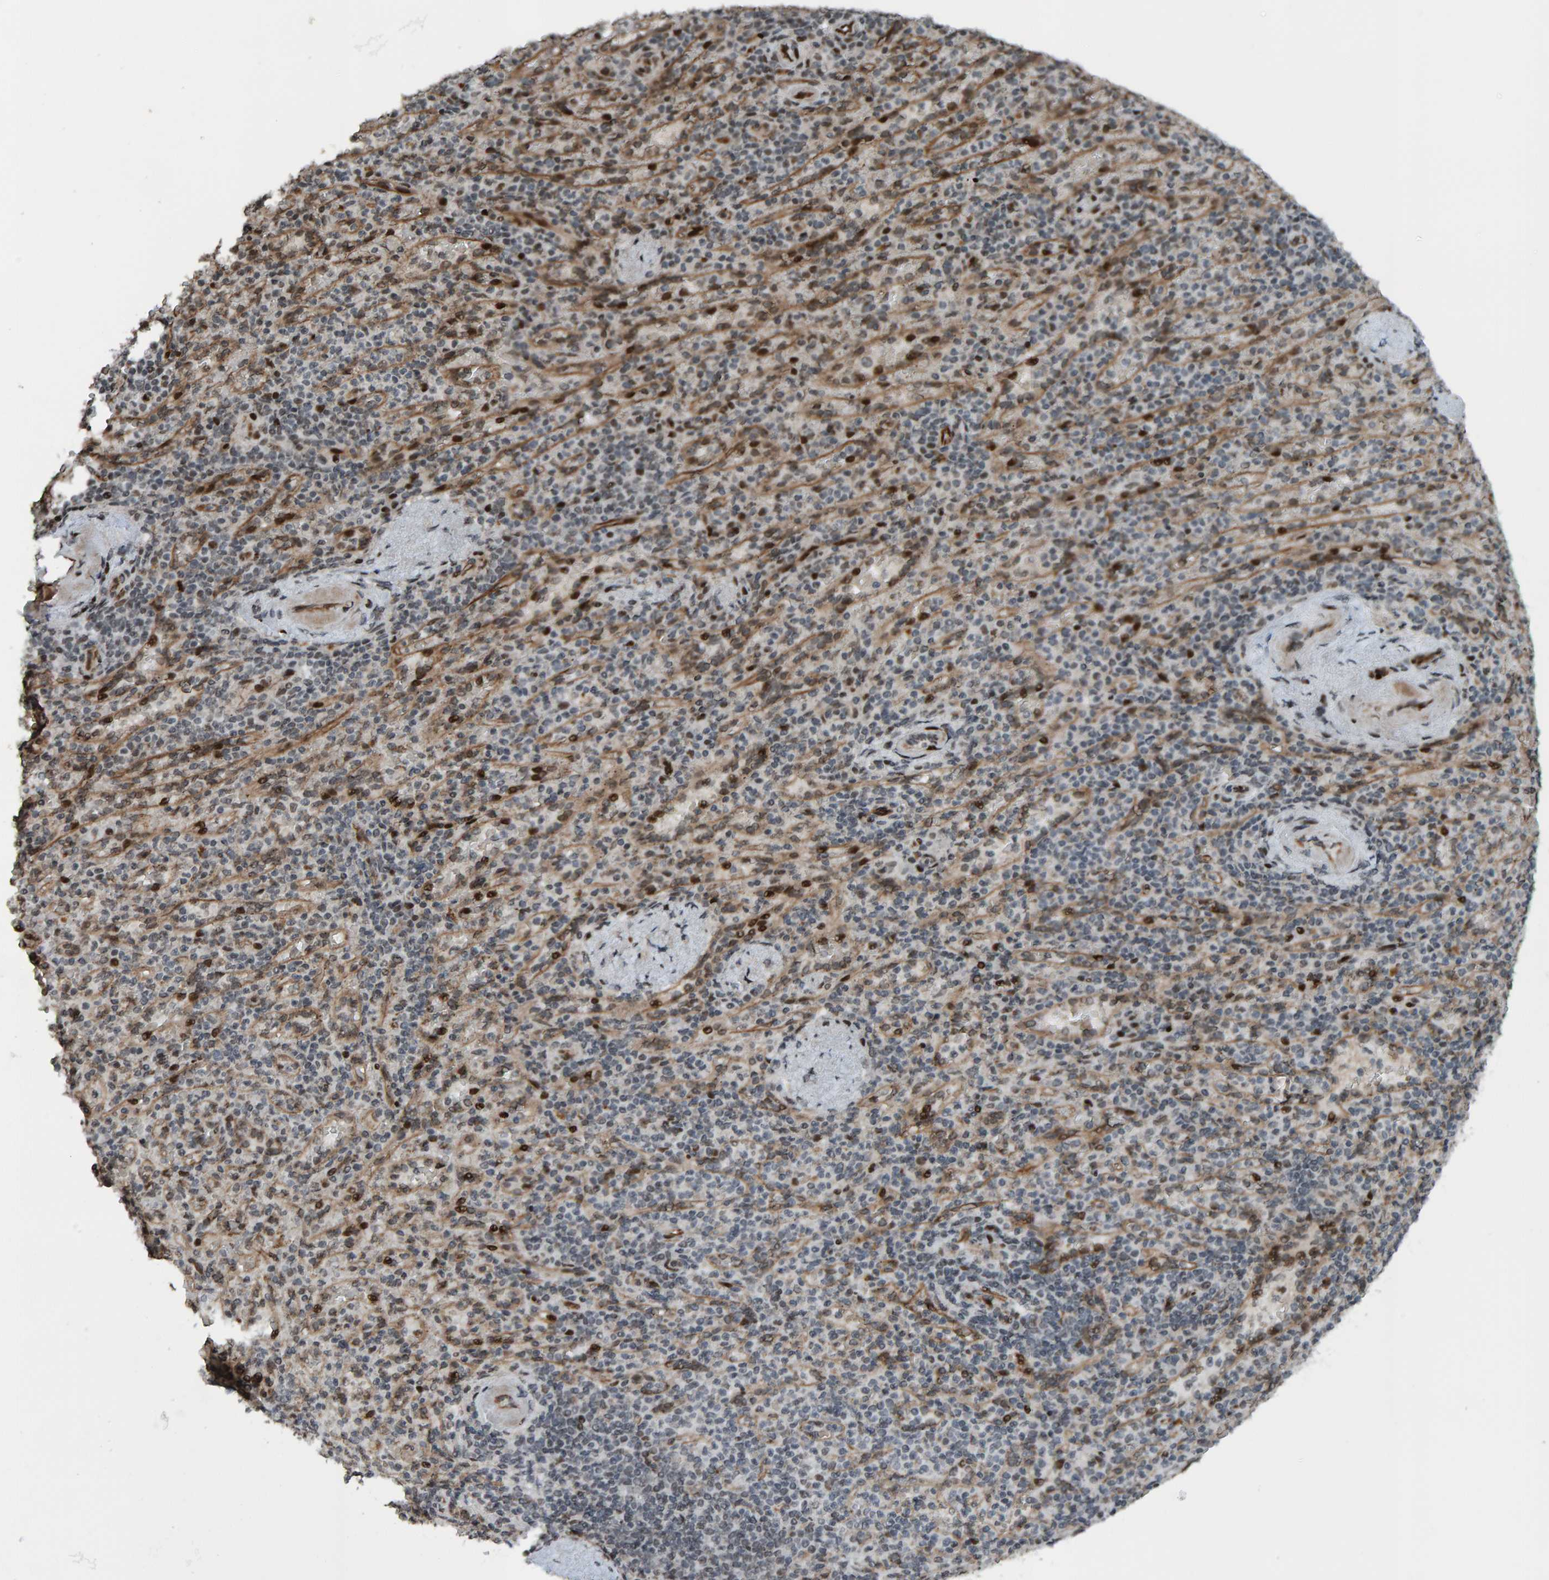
{"staining": {"intensity": "moderate", "quantity": "<25%", "location": "nuclear"}, "tissue": "spleen", "cell_type": "Cells in red pulp", "image_type": "normal", "snomed": [{"axis": "morphology", "description": "Normal tissue, NOS"}, {"axis": "topography", "description": "Spleen"}], "caption": "DAB (3,3'-diaminobenzidine) immunohistochemical staining of benign spleen reveals moderate nuclear protein staining in about <25% of cells in red pulp. (DAB = brown stain, brightfield microscopy at high magnification).", "gene": "ZNF366", "patient": {"sex": "female", "age": 74}}